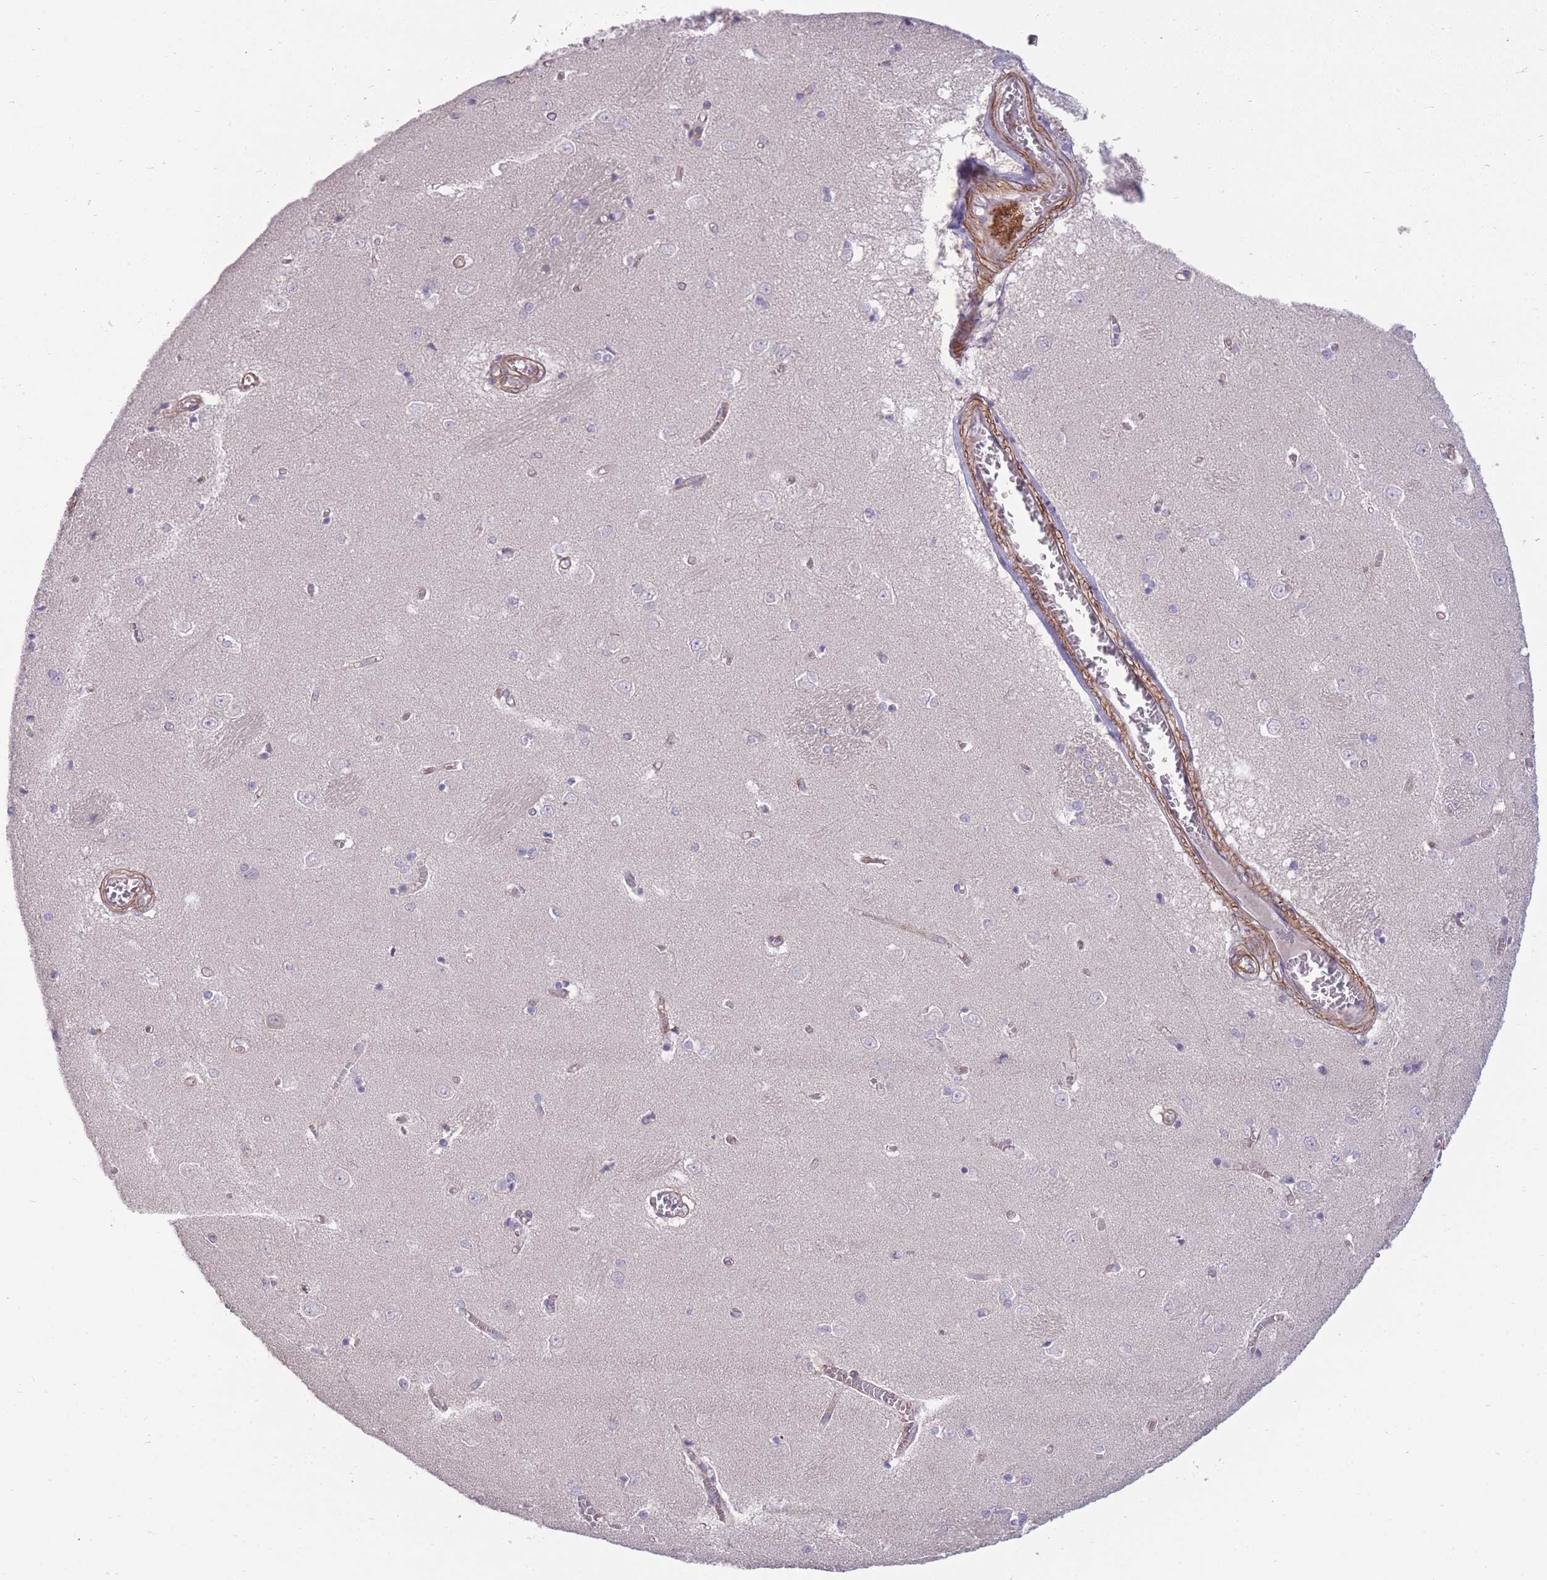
{"staining": {"intensity": "negative", "quantity": "none", "location": "none"}, "tissue": "caudate", "cell_type": "Glial cells", "image_type": "normal", "snomed": [{"axis": "morphology", "description": "Normal tissue, NOS"}, {"axis": "topography", "description": "Lateral ventricle wall"}], "caption": "This is an immunohistochemistry (IHC) micrograph of normal human caudate. There is no positivity in glial cells.", "gene": "RGS11", "patient": {"sex": "male", "age": 37}}